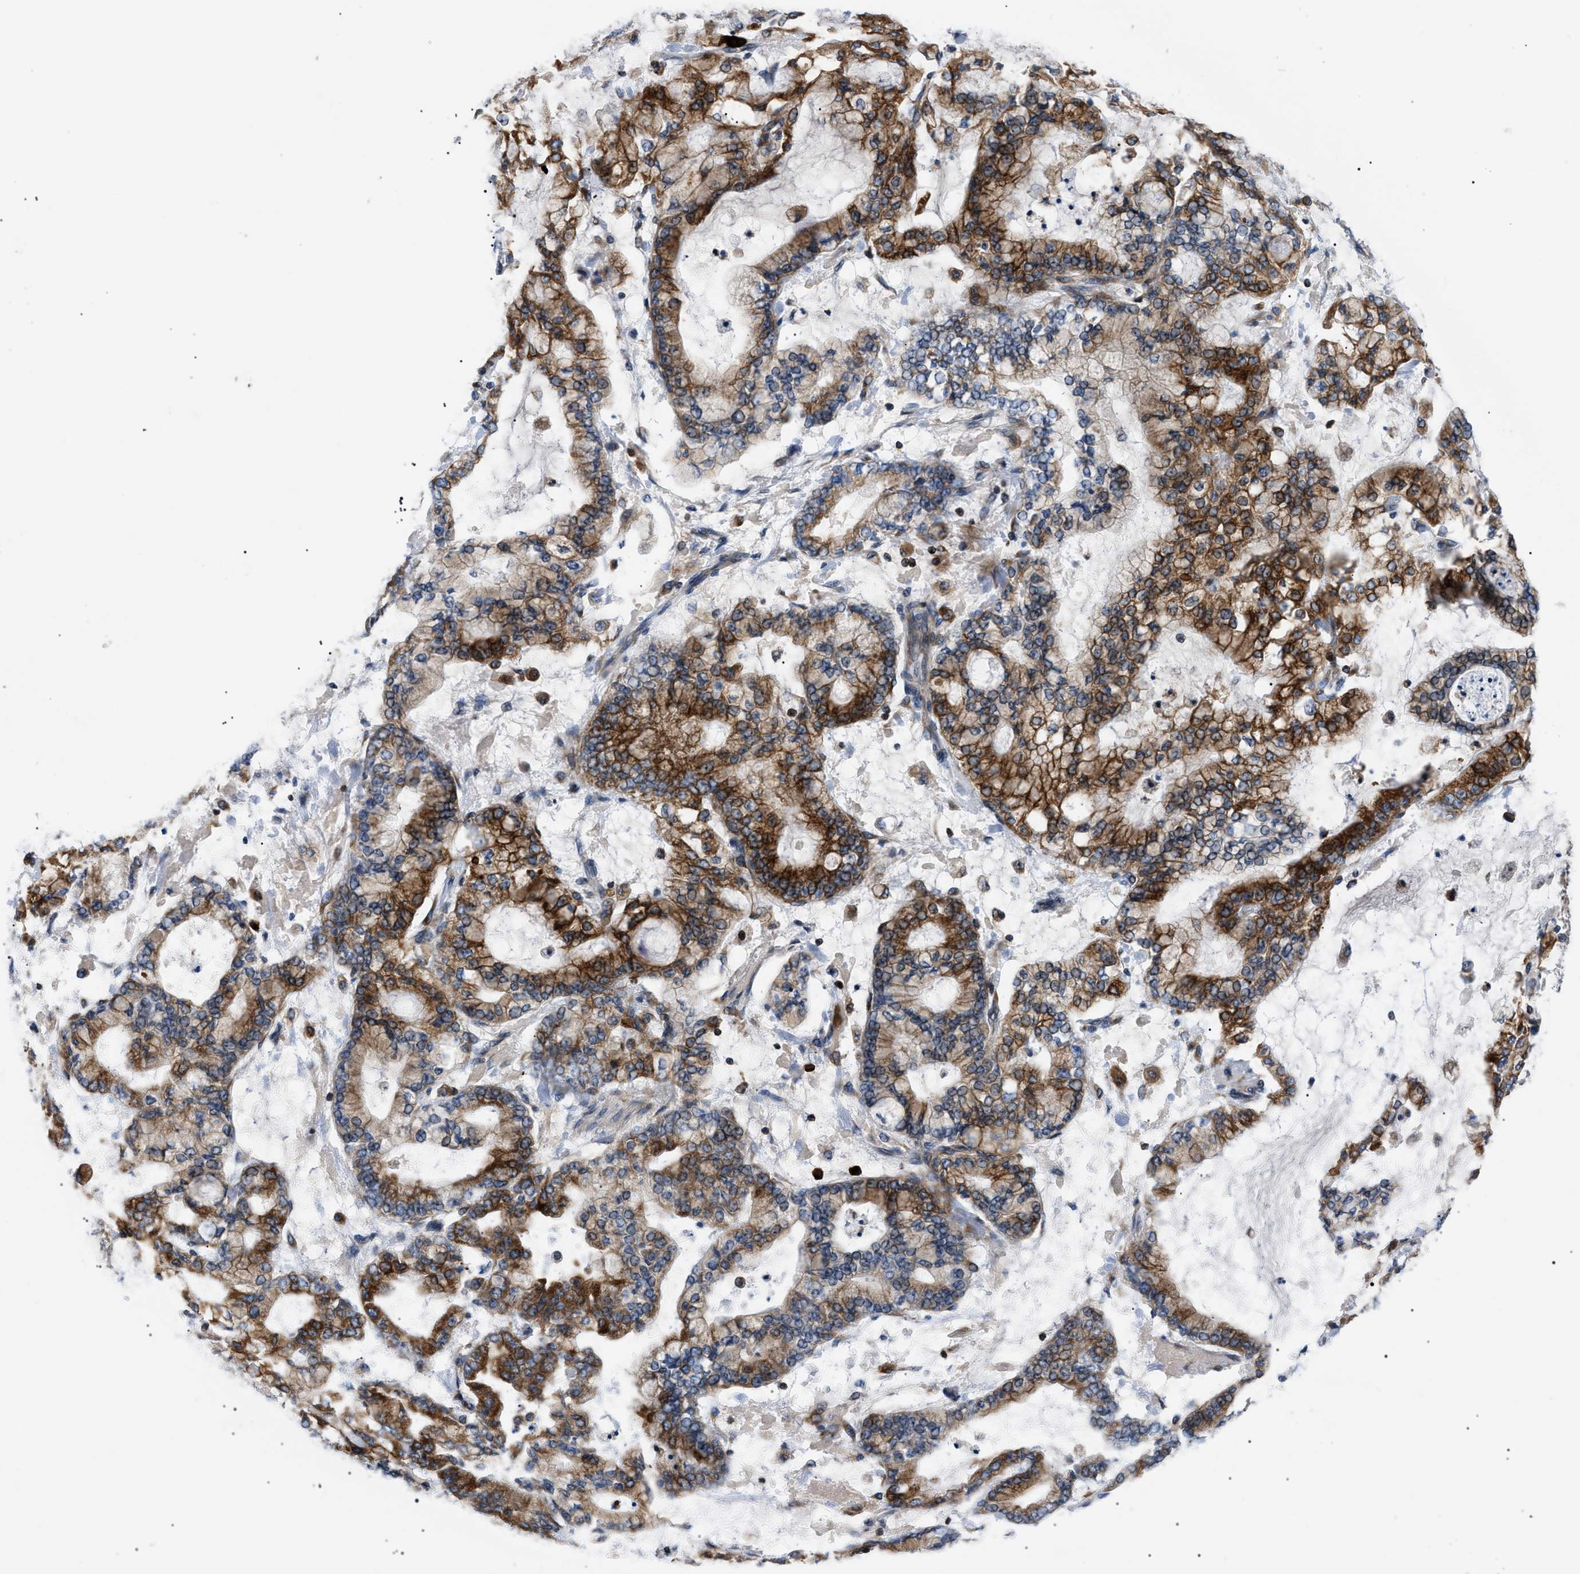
{"staining": {"intensity": "strong", "quantity": "25%-75%", "location": "cytoplasmic/membranous"}, "tissue": "stomach cancer", "cell_type": "Tumor cells", "image_type": "cancer", "snomed": [{"axis": "morphology", "description": "Normal tissue, NOS"}, {"axis": "morphology", "description": "Adenocarcinoma, NOS"}, {"axis": "topography", "description": "Stomach, upper"}, {"axis": "topography", "description": "Stomach"}], "caption": "IHC (DAB (3,3'-diaminobenzidine)) staining of stomach cancer (adenocarcinoma) shows strong cytoplasmic/membranous protein positivity in about 25%-75% of tumor cells.", "gene": "DERL1", "patient": {"sex": "male", "age": 76}}